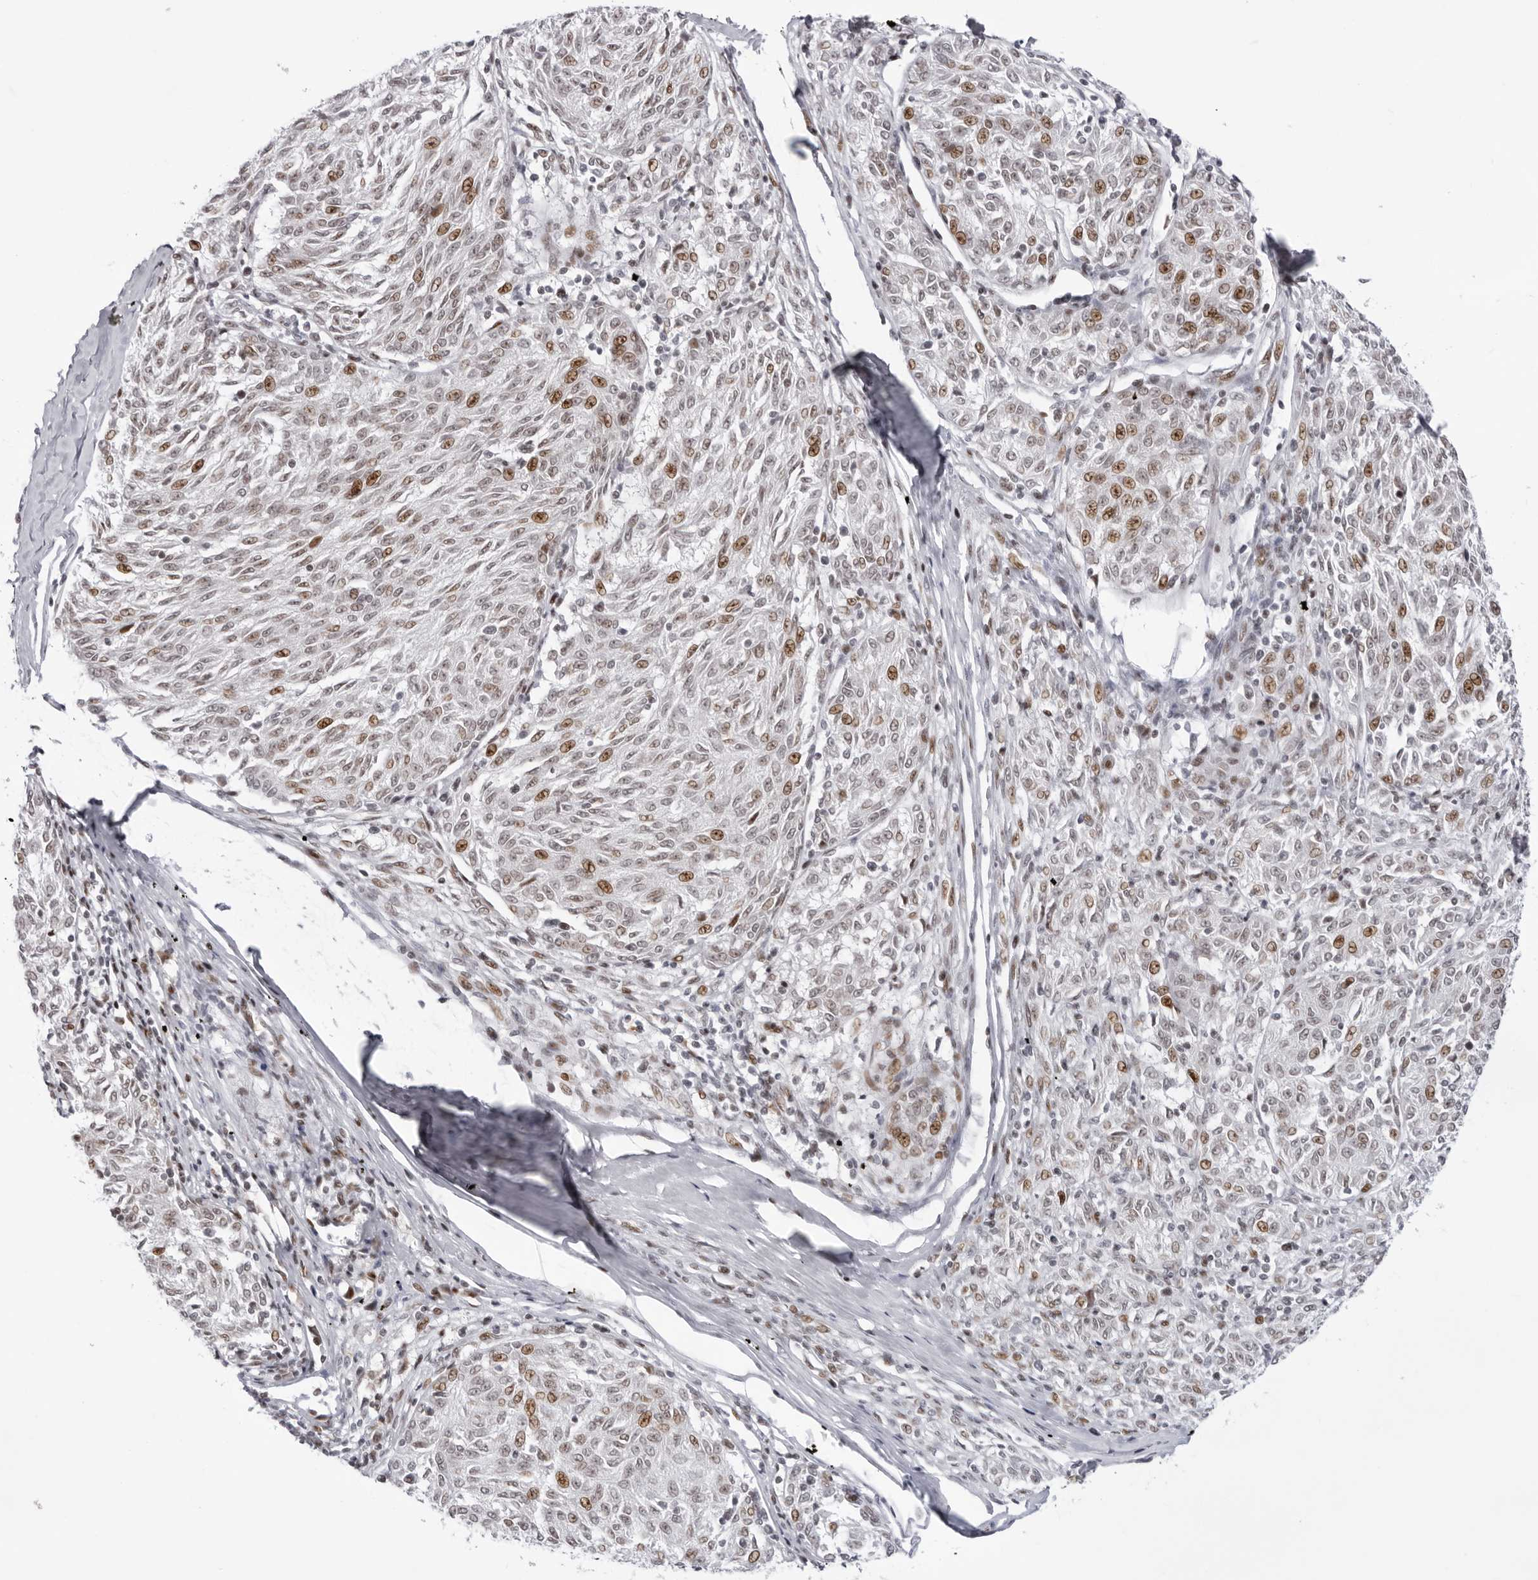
{"staining": {"intensity": "moderate", "quantity": "25%-75%", "location": "nuclear"}, "tissue": "melanoma", "cell_type": "Tumor cells", "image_type": "cancer", "snomed": [{"axis": "morphology", "description": "Malignant melanoma, NOS"}, {"axis": "topography", "description": "Skin"}], "caption": "Moderate nuclear expression for a protein is appreciated in about 25%-75% of tumor cells of melanoma using immunohistochemistry.", "gene": "NTPCR", "patient": {"sex": "female", "age": 72}}